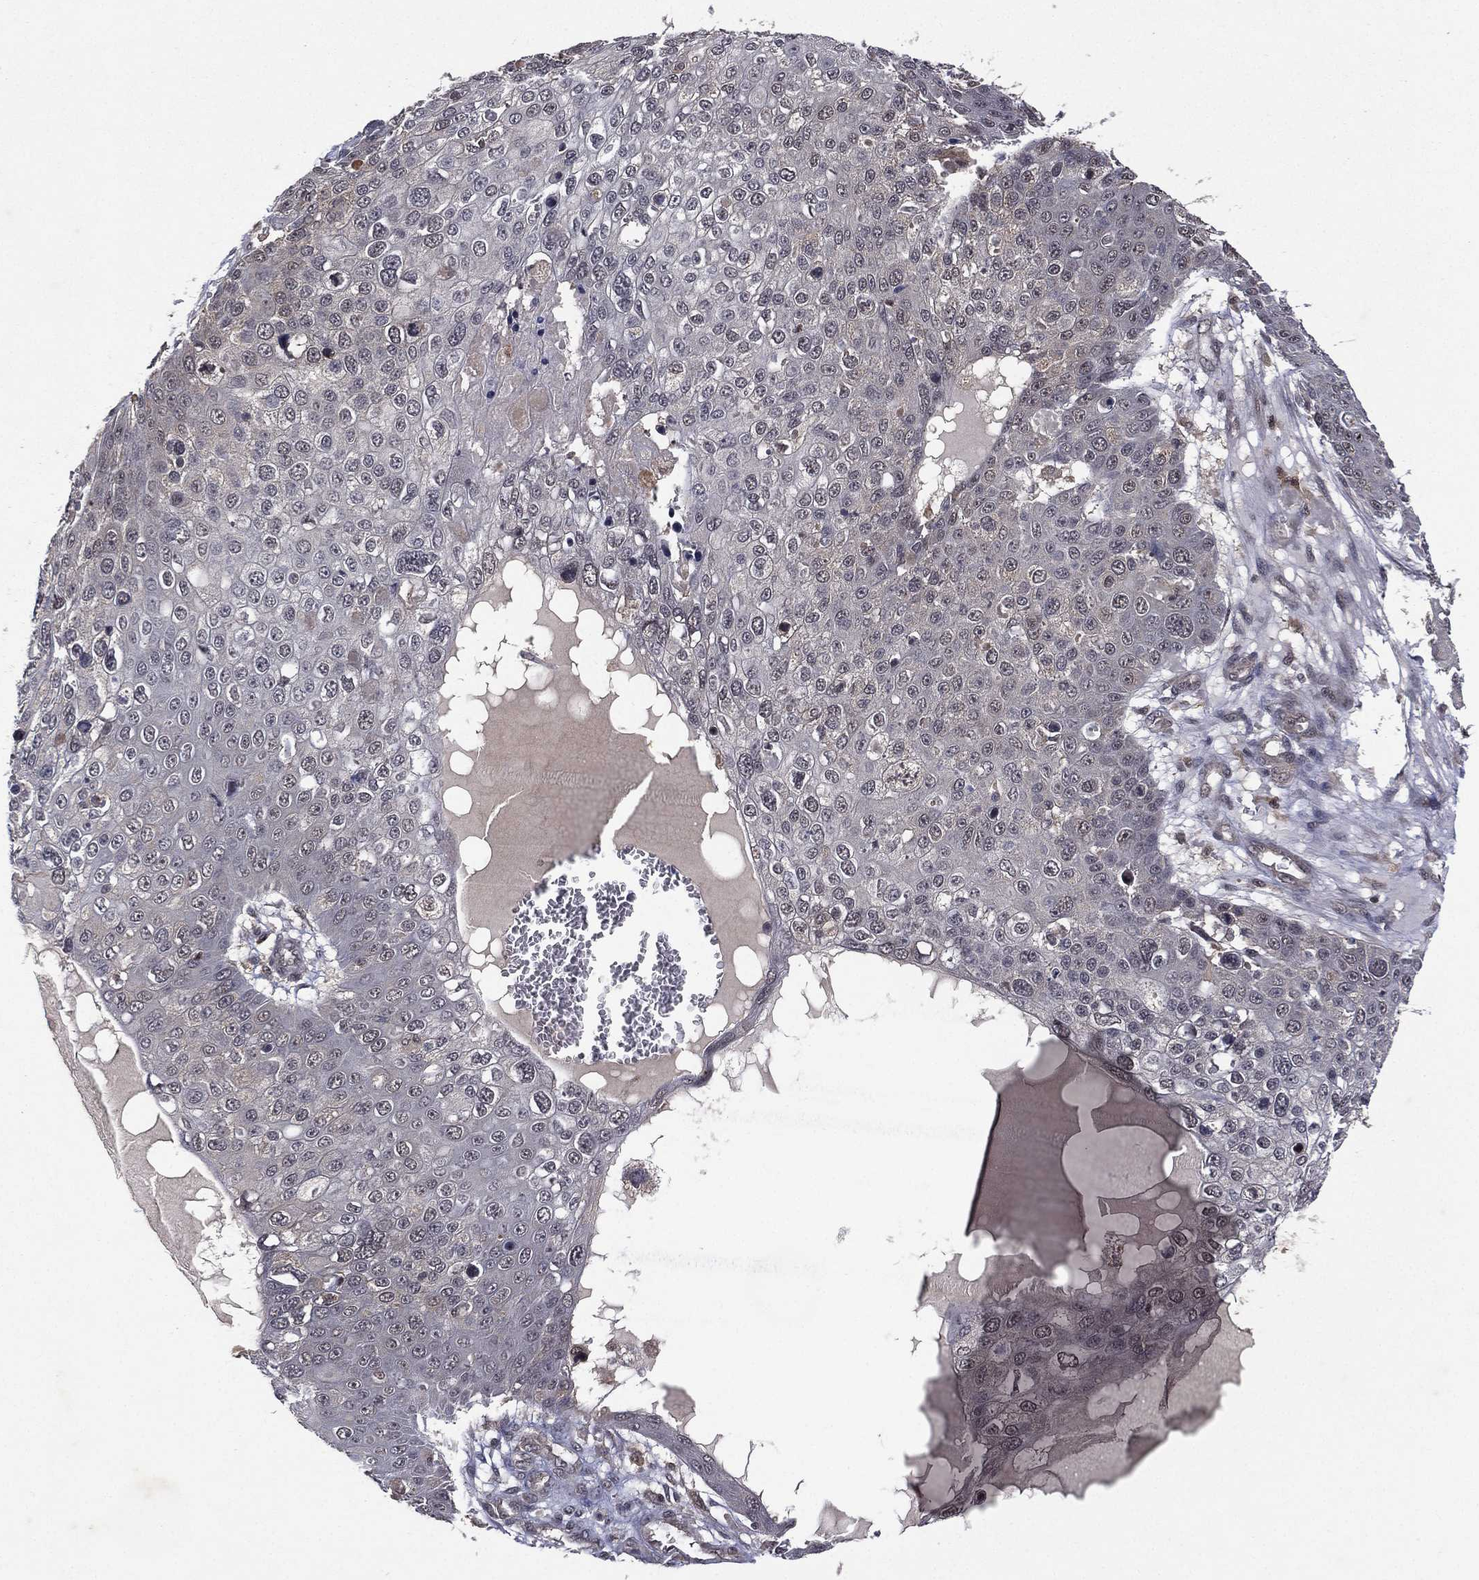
{"staining": {"intensity": "negative", "quantity": "none", "location": "none"}, "tissue": "skin cancer", "cell_type": "Tumor cells", "image_type": "cancer", "snomed": [{"axis": "morphology", "description": "Squamous cell carcinoma, NOS"}, {"axis": "topography", "description": "Skin"}], "caption": "The histopathology image displays no staining of tumor cells in skin squamous cell carcinoma. (Stains: DAB (3,3'-diaminobenzidine) IHC with hematoxylin counter stain, Microscopy: brightfield microscopy at high magnification).", "gene": "ATG4B", "patient": {"sex": "male", "age": 71}}